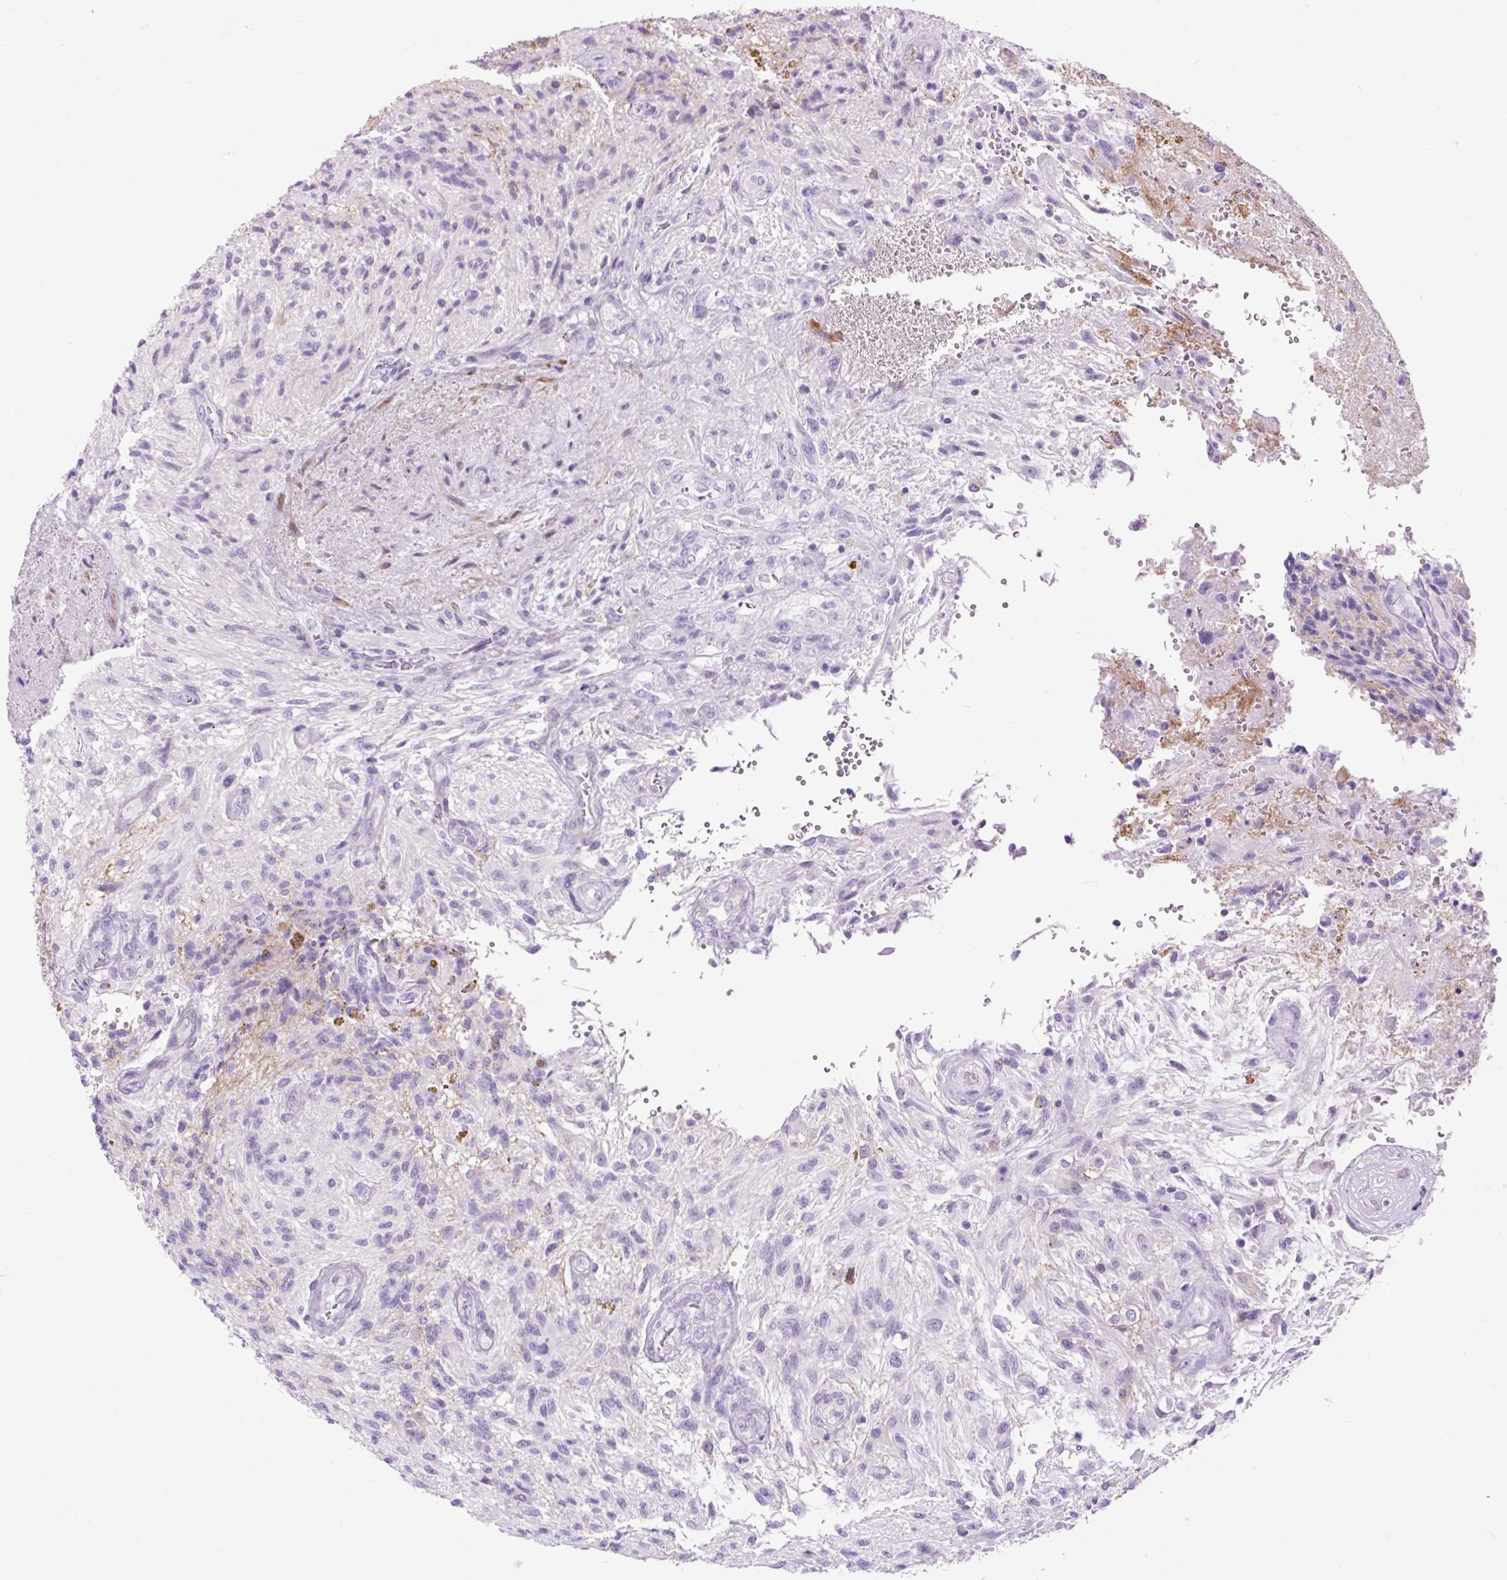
{"staining": {"intensity": "negative", "quantity": "none", "location": "none"}, "tissue": "glioma", "cell_type": "Tumor cells", "image_type": "cancer", "snomed": [{"axis": "morphology", "description": "Glioma, malignant, High grade"}, {"axis": "topography", "description": "Brain"}], "caption": "DAB immunohistochemical staining of glioma shows no significant expression in tumor cells.", "gene": "DPP6", "patient": {"sex": "male", "age": 56}}